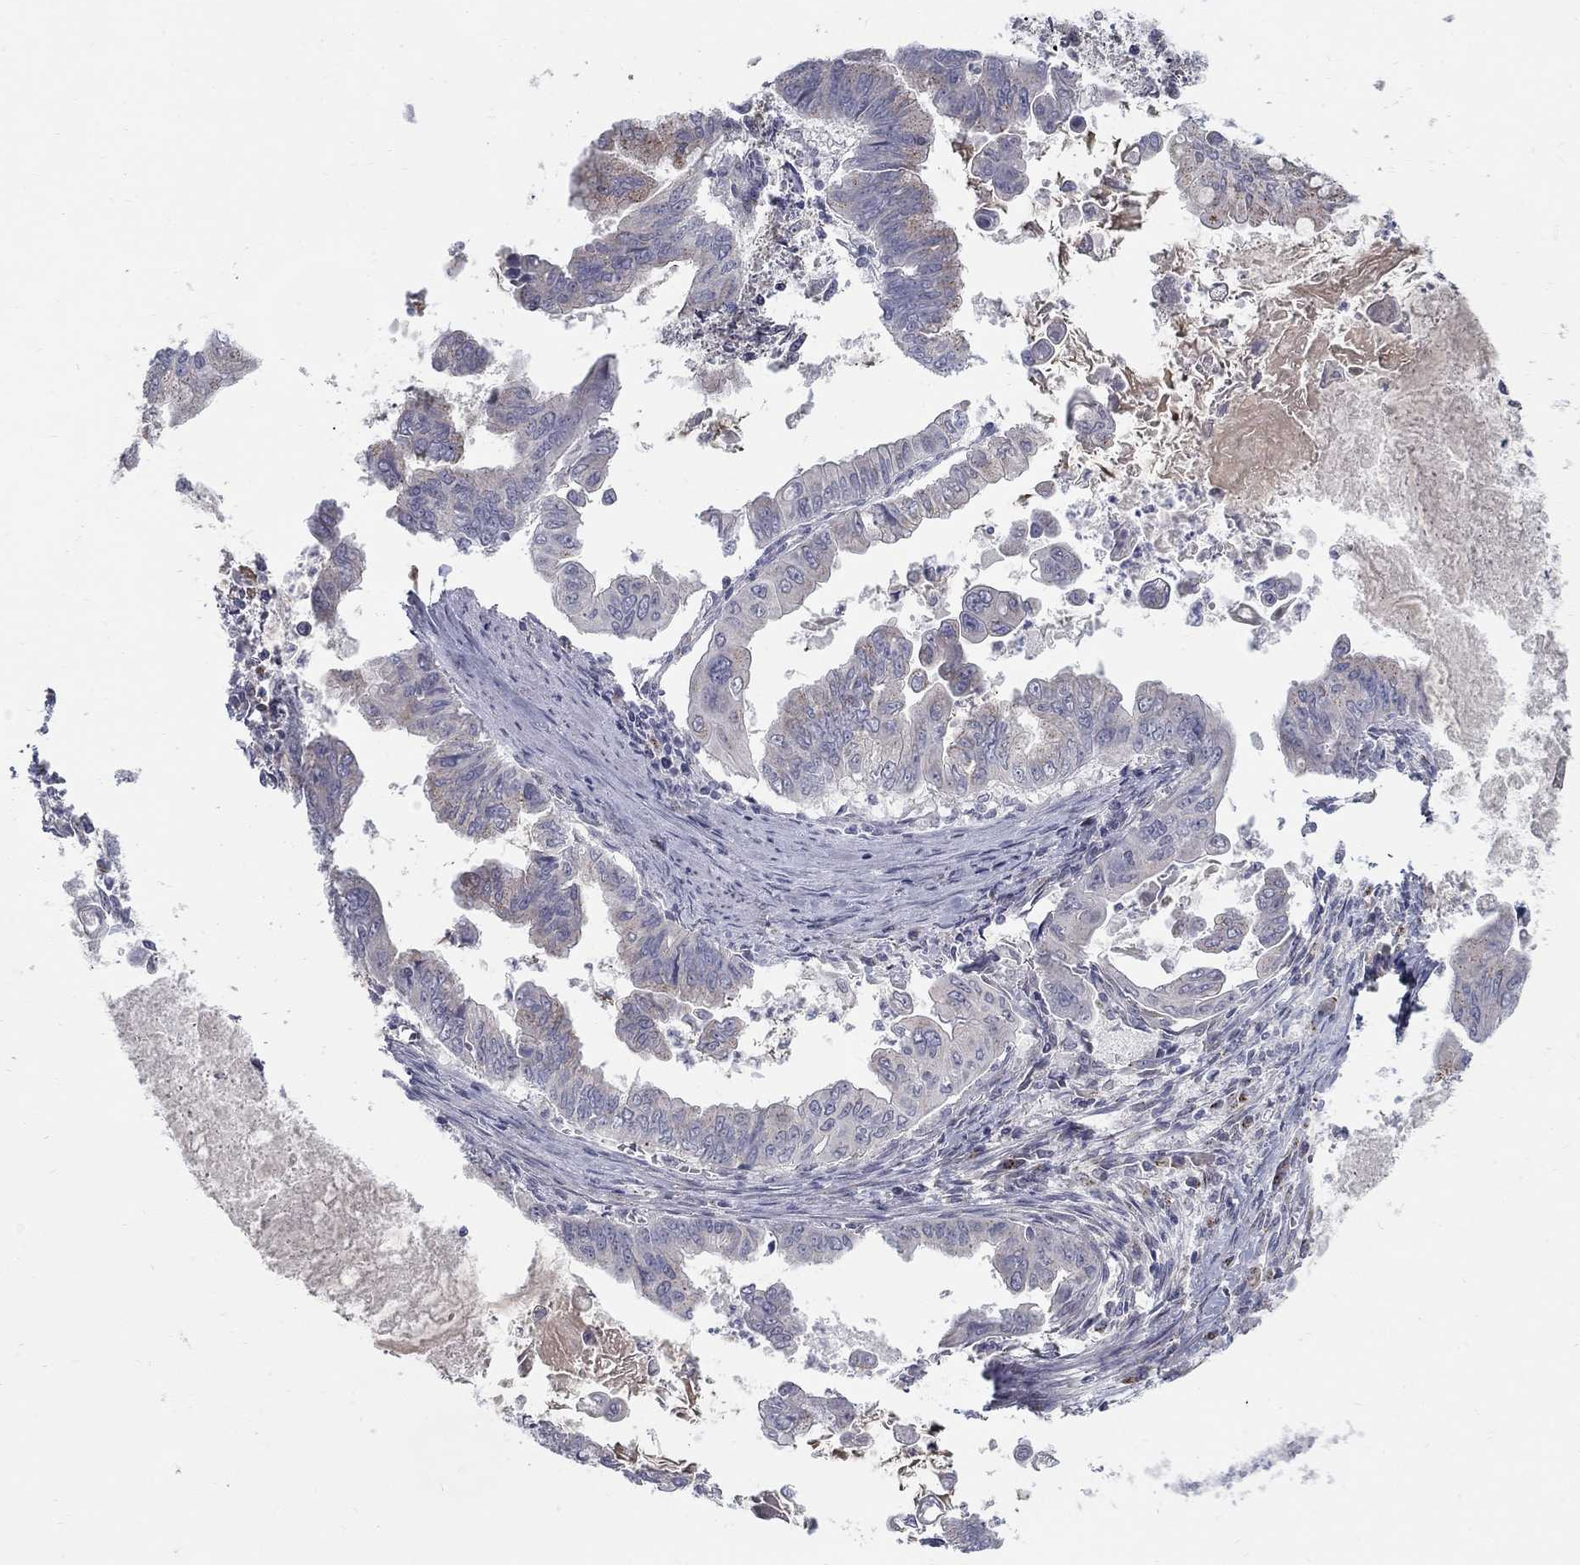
{"staining": {"intensity": "weak", "quantity": "<25%", "location": "cytoplasmic/membranous"}, "tissue": "stomach cancer", "cell_type": "Tumor cells", "image_type": "cancer", "snomed": [{"axis": "morphology", "description": "Adenocarcinoma, NOS"}, {"axis": "topography", "description": "Stomach, upper"}], "caption": "This is an immunohistochemistry image of human stomach cancer. There is no positivity in tumor cells.", "gene": "PANK3", "patient": {"sex": "male", "age": 80}}